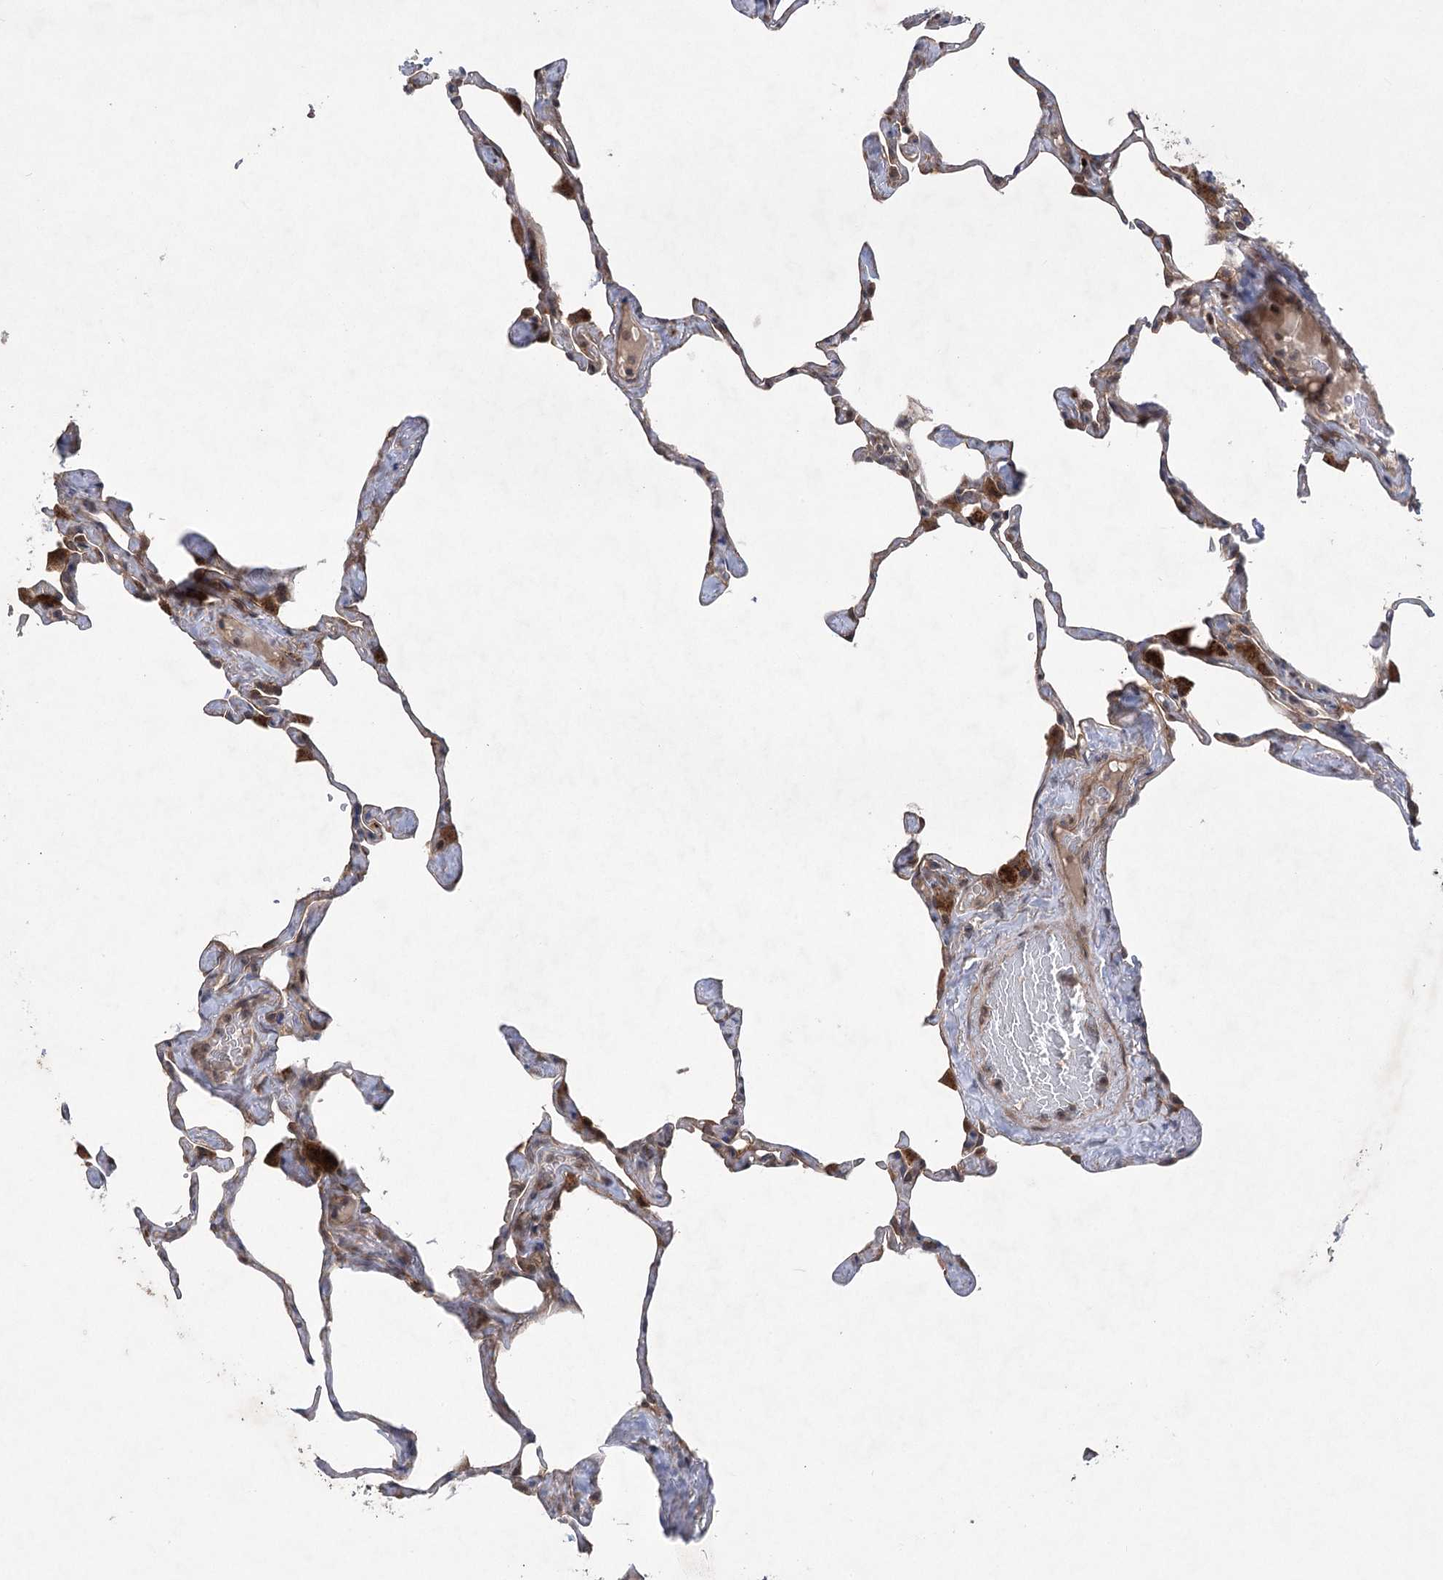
{"staining": {"intensity": "moderate", "quantity": "<25%", "location": "cytoplasmic/membranous"}, "tissue": "lung", "cell_type": "Alveolar cells", "image_type": "normal", "snomed": [{"axis": "morphology", "description": "Normal tissue, NOS"}, {"axis": "topography", "description": "Lung"}], "caption": "IHC (DAB (3,3'-diaminobenzidine)) staining of normal human lung demonstrates moderate cytoplasmic/membranous protein staining in approximately <25% of alveolar cells.", "gene": "METTL24", "patient": {"sex": "male", "age": 65}}